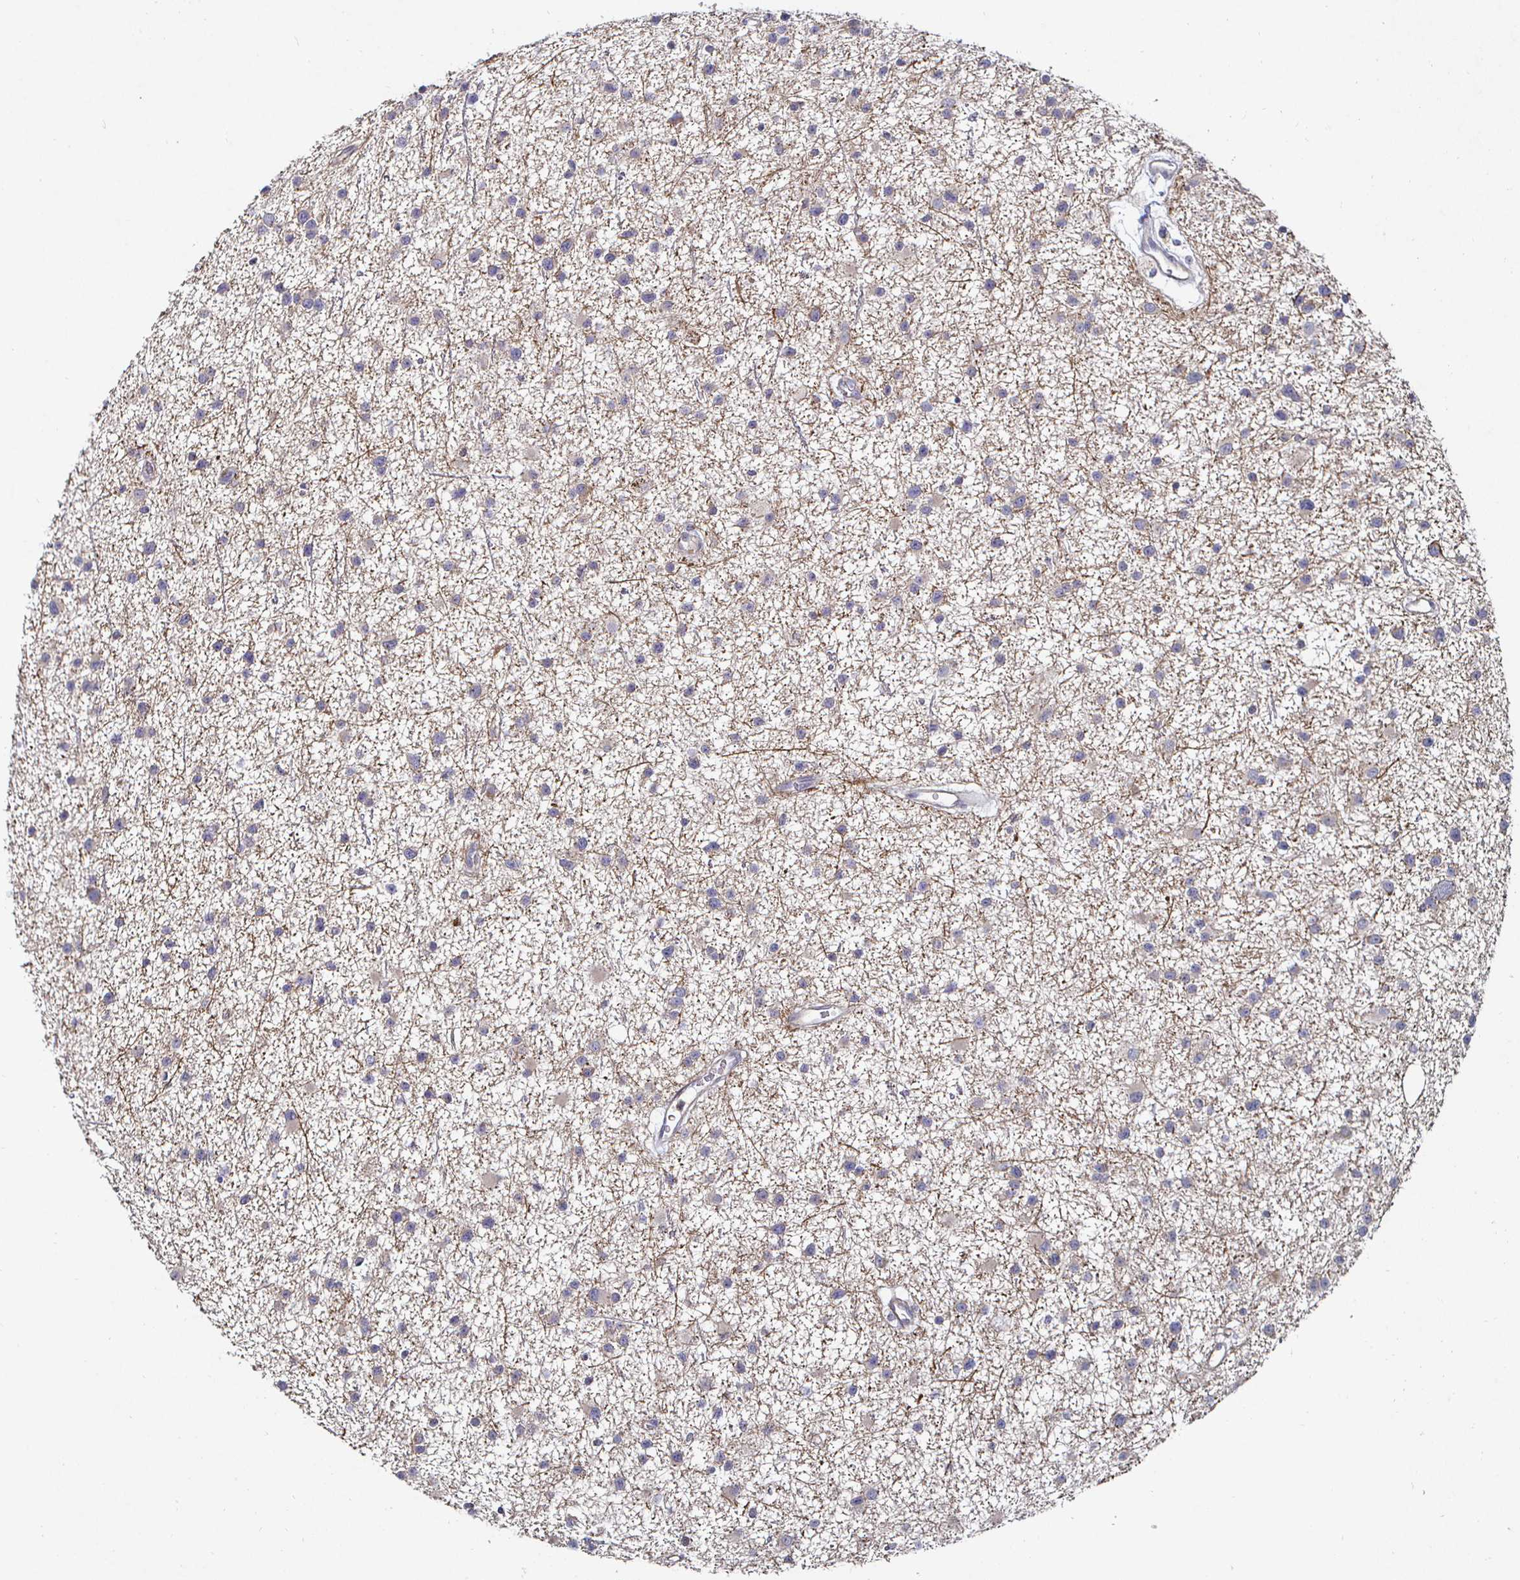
{"staining": {"intensity": "negative", "quantity": "none", "location": "none"}, "tissue": "glioma", "cell_type": "Tumor cells", "image_type": "cancer", "snomed": [{"axis": "morphology", "description": "Glioma, malignant, Low grade"}, {"axis": "topography", "description": "Brain"}], "caption": "Malignant glioma (low-grade) was stained to show a protein in brown. There is no significant staining in tumor cells.", "gene": "NRSN1", "patient": {"sex": "male", "age": 43}}